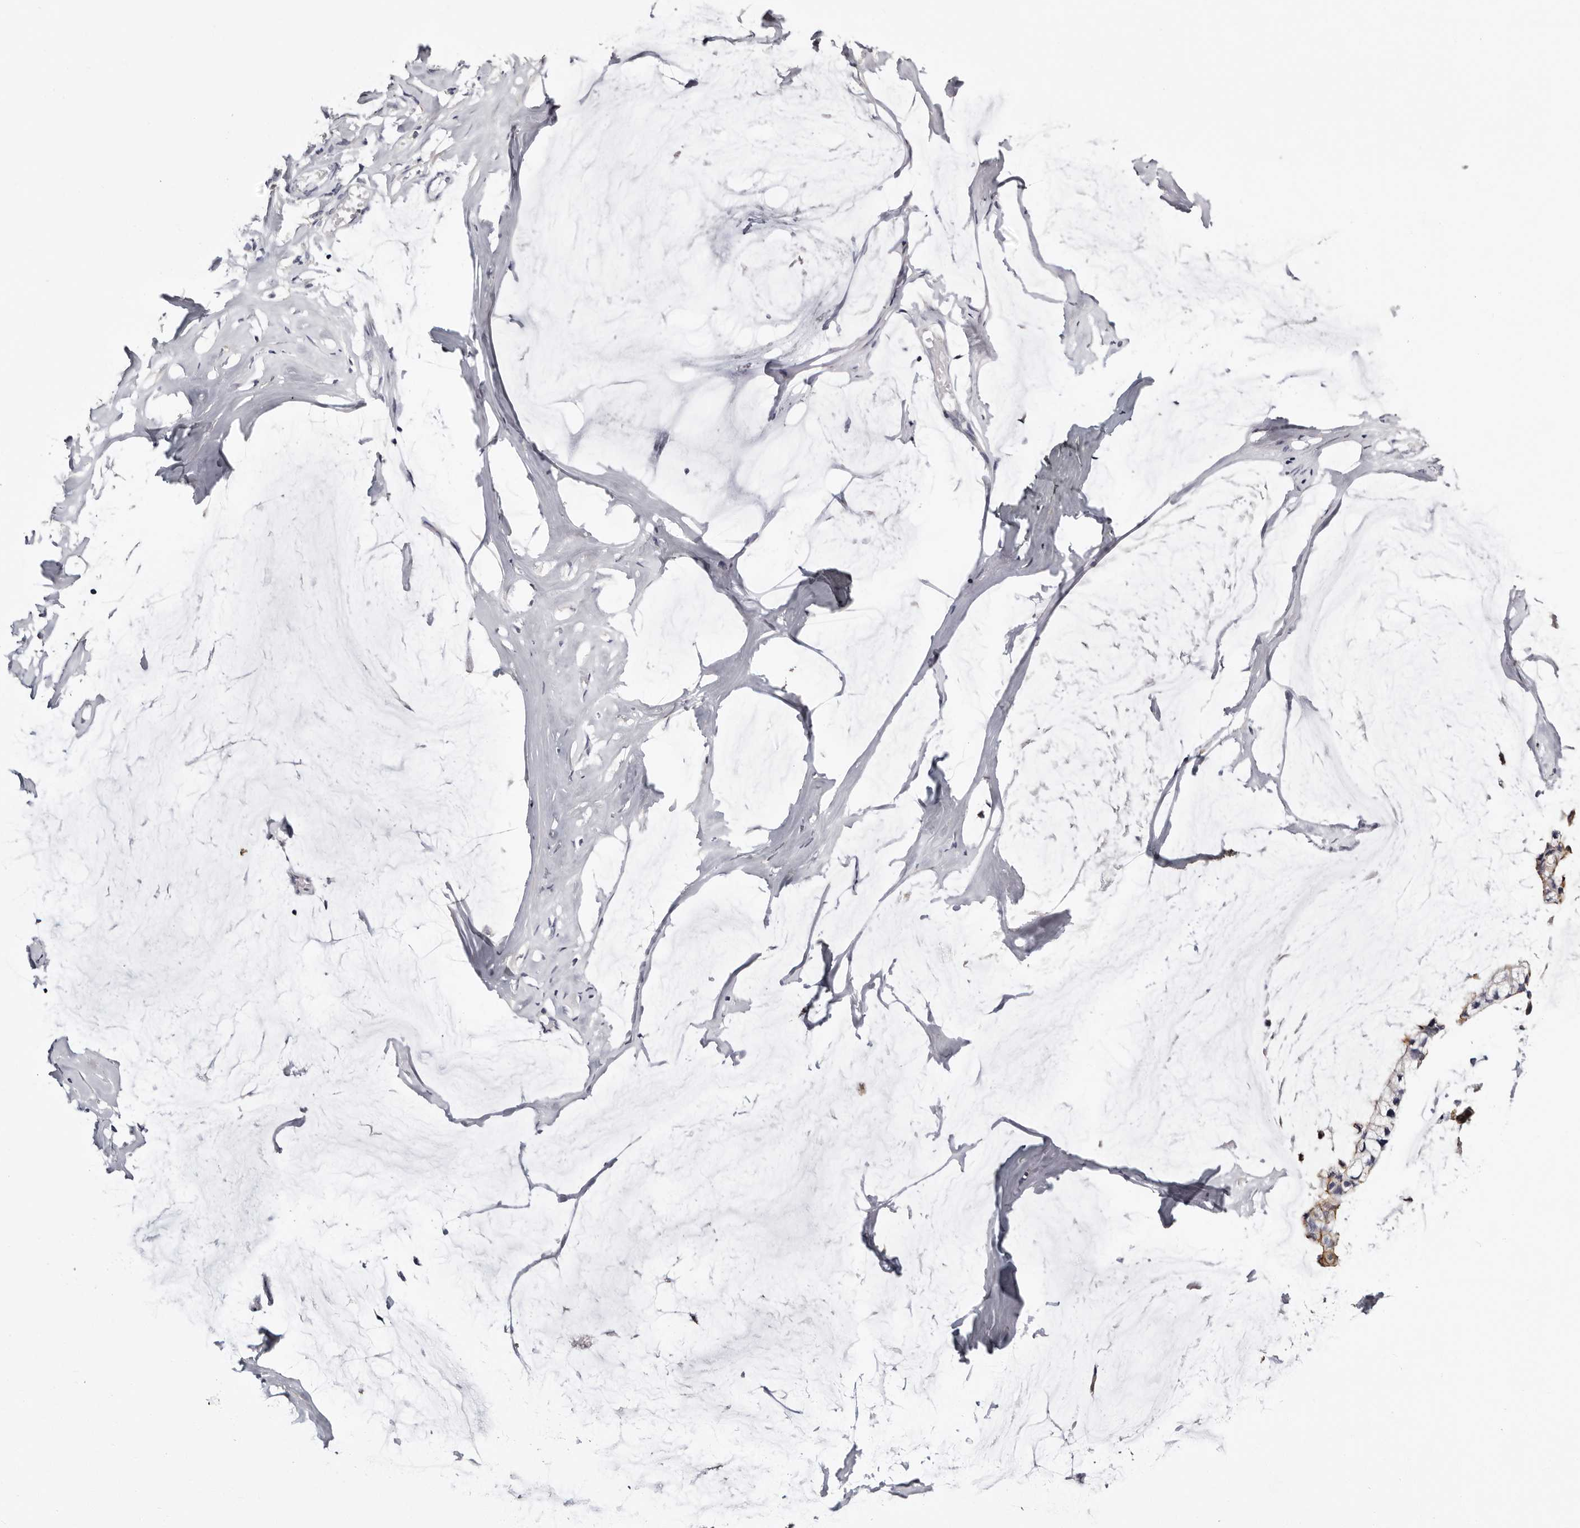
{"staining": {"intensity": "negative", "quantity": "none", "location": "none"}, "tissue": "ovarian cancer", "cell_type": "Tumor cells", "image_type": "cancer", "snomed": [{"axis": "morphology", "description": "Cystadenocarcinoma, mucinous, NOS"}, {"axis": "topography", "description": "Ovary"}], "caption": "The immunohistochemistry image has no significant positivity in tumor cells of mucinous cystadenocarcinoma (ovarian) tissue.", "gene": "ROM1", "patient": {"sex": "female", "age": 39}}